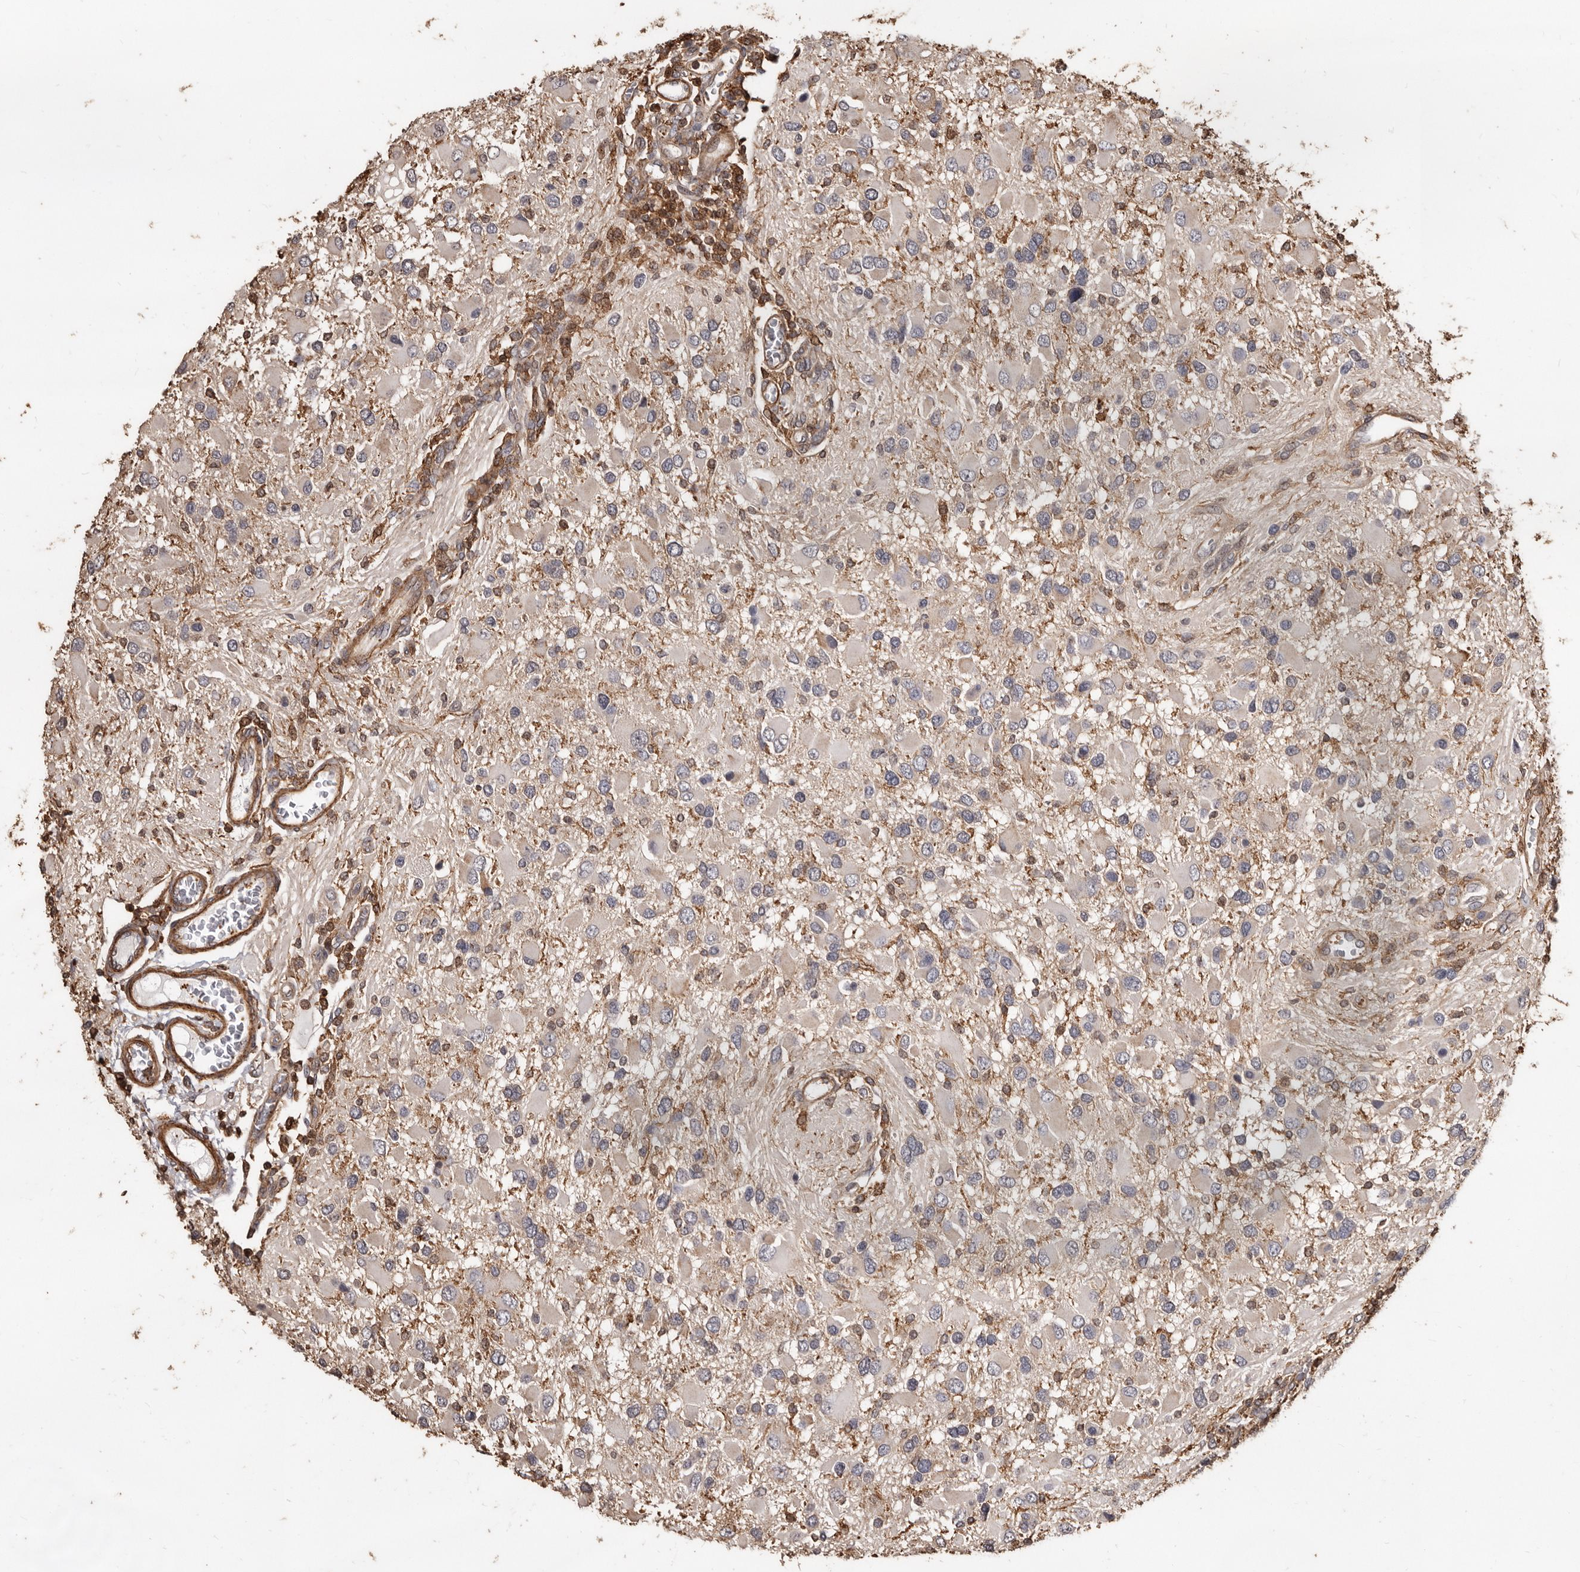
{"staining": {"intensity": "negative", "quantity": "none", "location": "none"}, "tissue": "glioma", "cell_type": "Tumor cells", "image_type": "cancer", "snomed": [{"axis": "morphology", "description": "Glioma, malignant, High grade"}, {"axis": "topography", "description": "Brain"}], "caption": "DAB (3,3'-diaminobenzidine) immunohistochemical staining of glioma displays no significant staining in tumor cells. (Brightfield microscopy of DAB immunohistochemistry (IHC) at high magnification).", "gene": "GSK3A", "patient": {"sex": "male", "age": 53}}